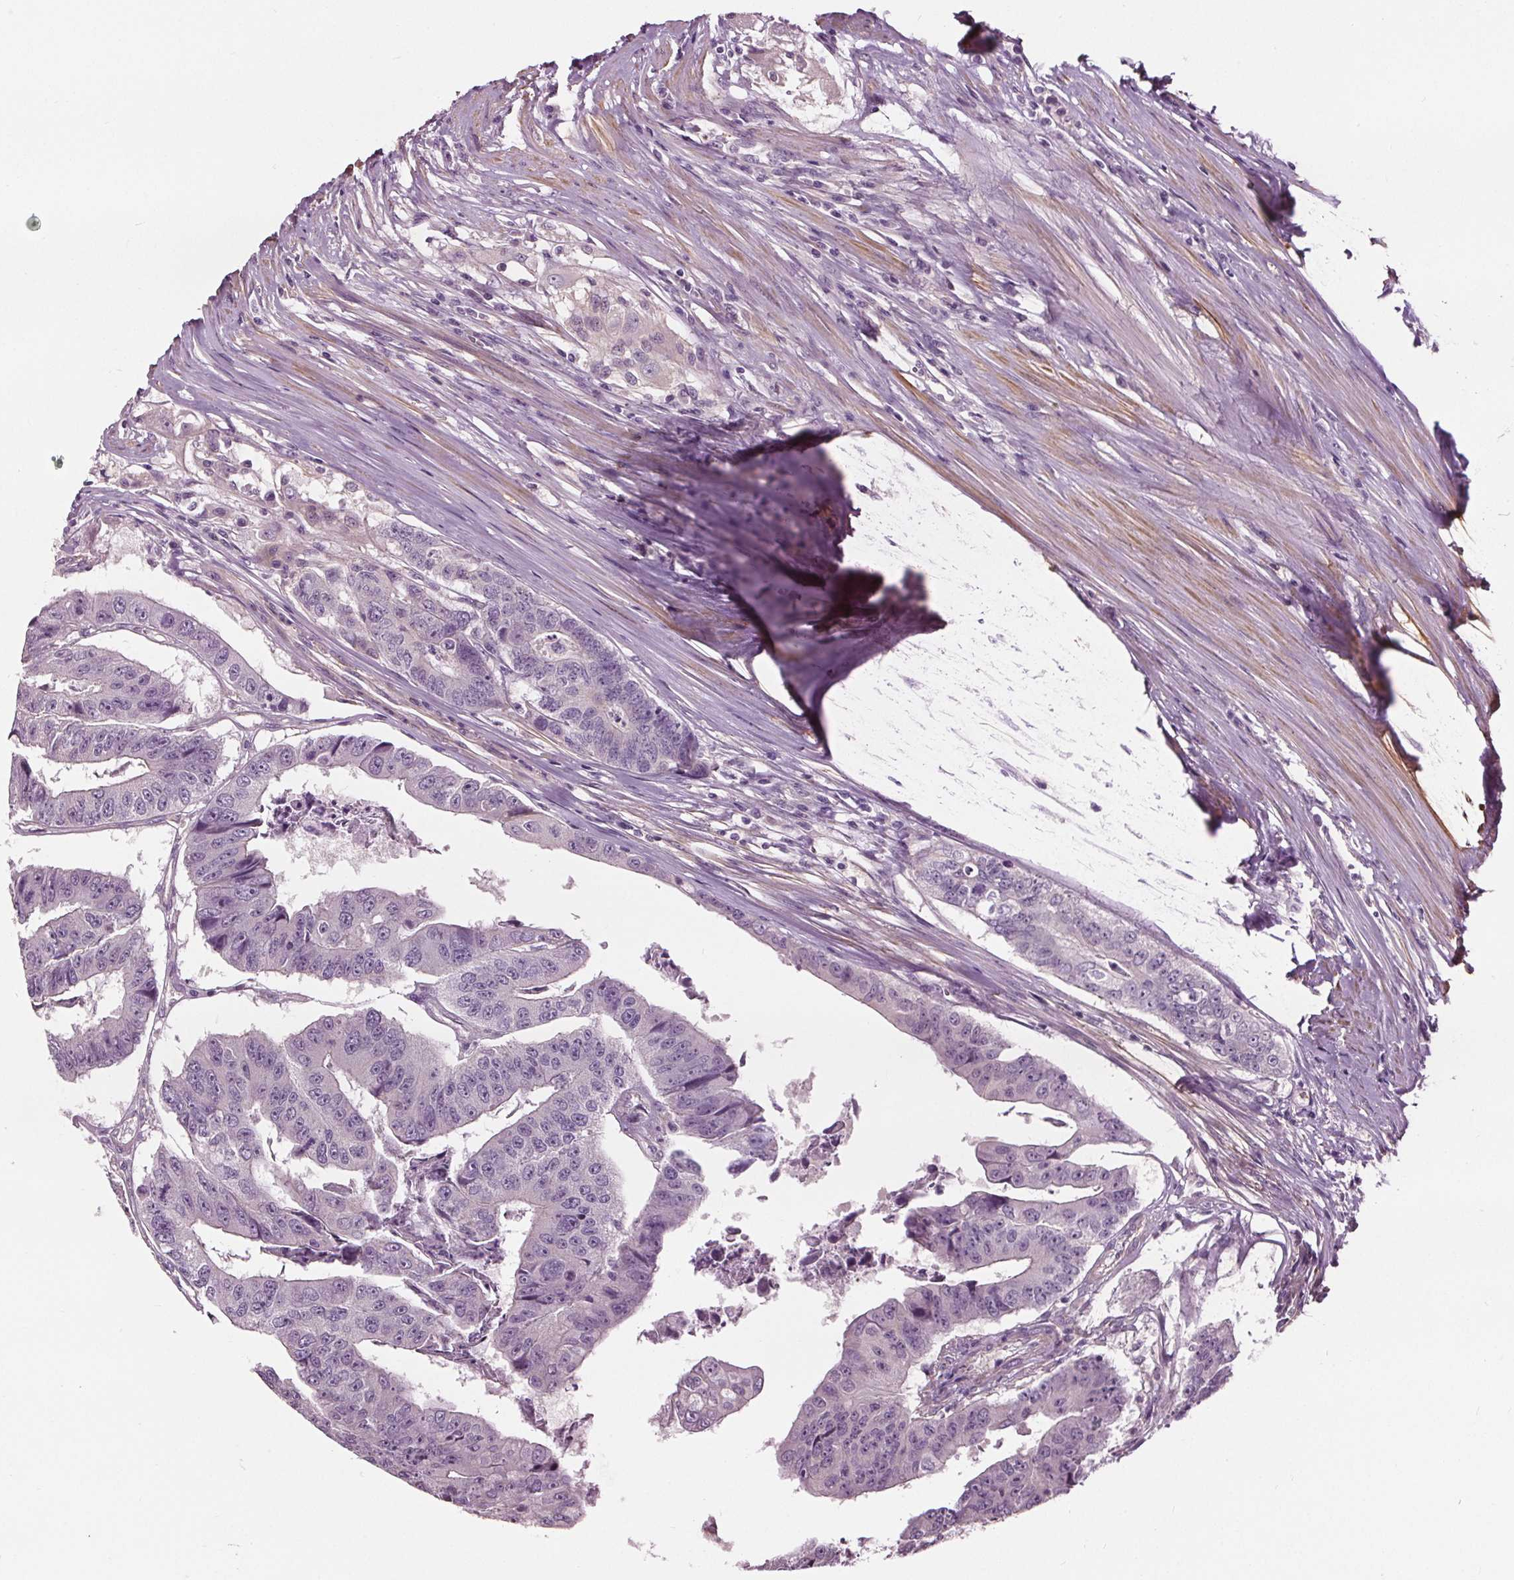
{"staining": {"intensity": "negative", "quantity": "none", "location": "none"}, "tissue": "colorectal cancer", "cell_type": "Tumor cells", "image_type": "cancer", "snomed": [{"axis": "morphology", "description": "Adenocarcinoma, NOS"}, {"axis": "topography", "description": "Colon"}], "caption": "Immunohistochemistry (IHC) photomicrograph of neoplastic tissue: human colorectal adenocarcinoma stained with DAB (3,3'-diaminobenzidine) exhibits no significant protein positivity in tumor cells. The staining was performed using DAB to visualize the protein expression in brown, while the nuclei were stained in blue with hematoxylin (Magnification: 20x).", "gene": "RASA1", "patient": {"sex": "female", "age": 67}}